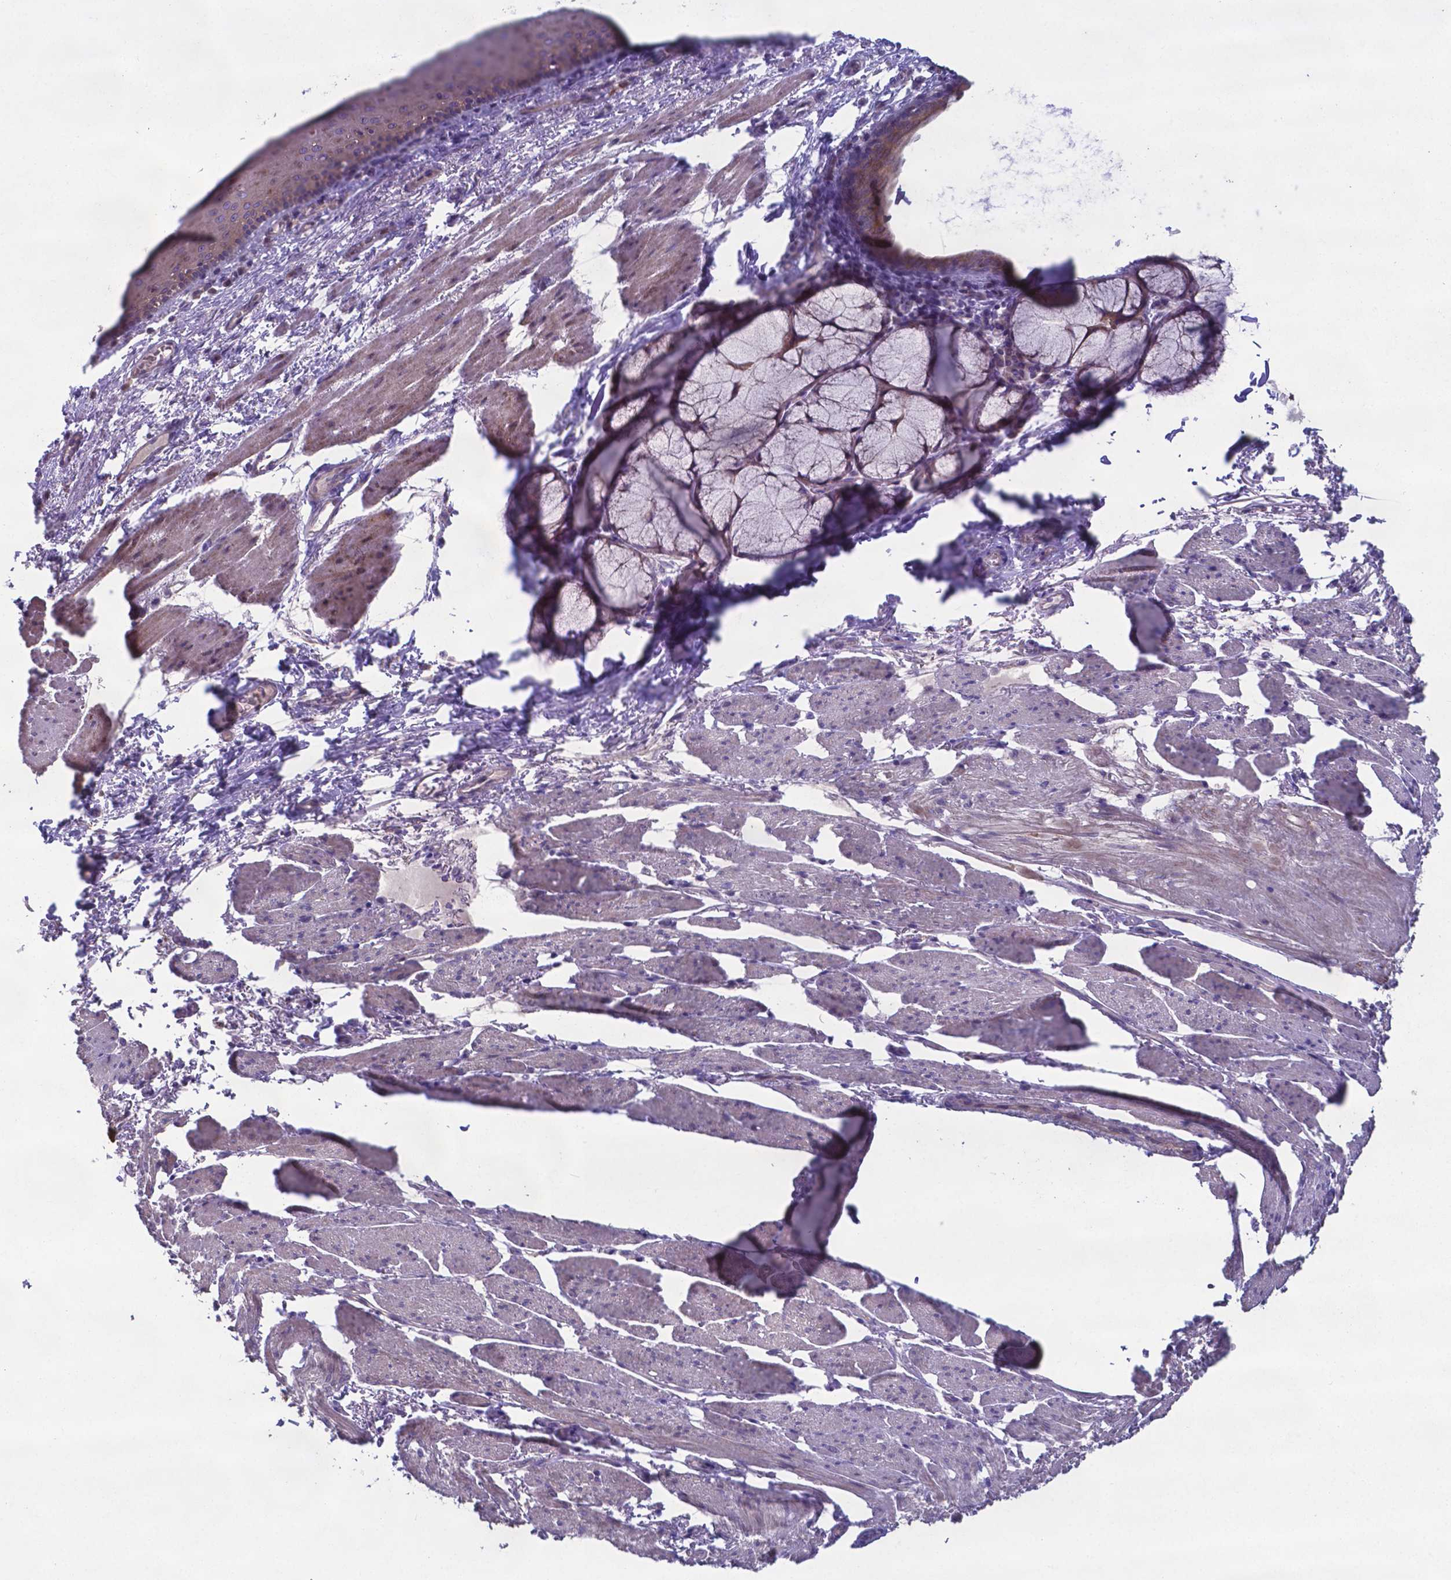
{"staining": {"intensity": "moderate", "quantity": ">75%", "location": "cytoplasmic/membranous"}, "tissue": "esophagus", "cell_type": "Squamous epithelial cells", "image_type": "normal", "snomed": [{"axis": "morphology", "description": "Normal tissue, NOS"}, {"axis": "topography", "description": "Esophagus"}], "caption": "This is a micrograph of immunohistochemistry staining of benign esophagus, which shows moderate staining in the cytoplasmic/membranous of squamous epithelial cells.", "gene": "TYRO3", "patient": {"sex": "male", "age": 76}}